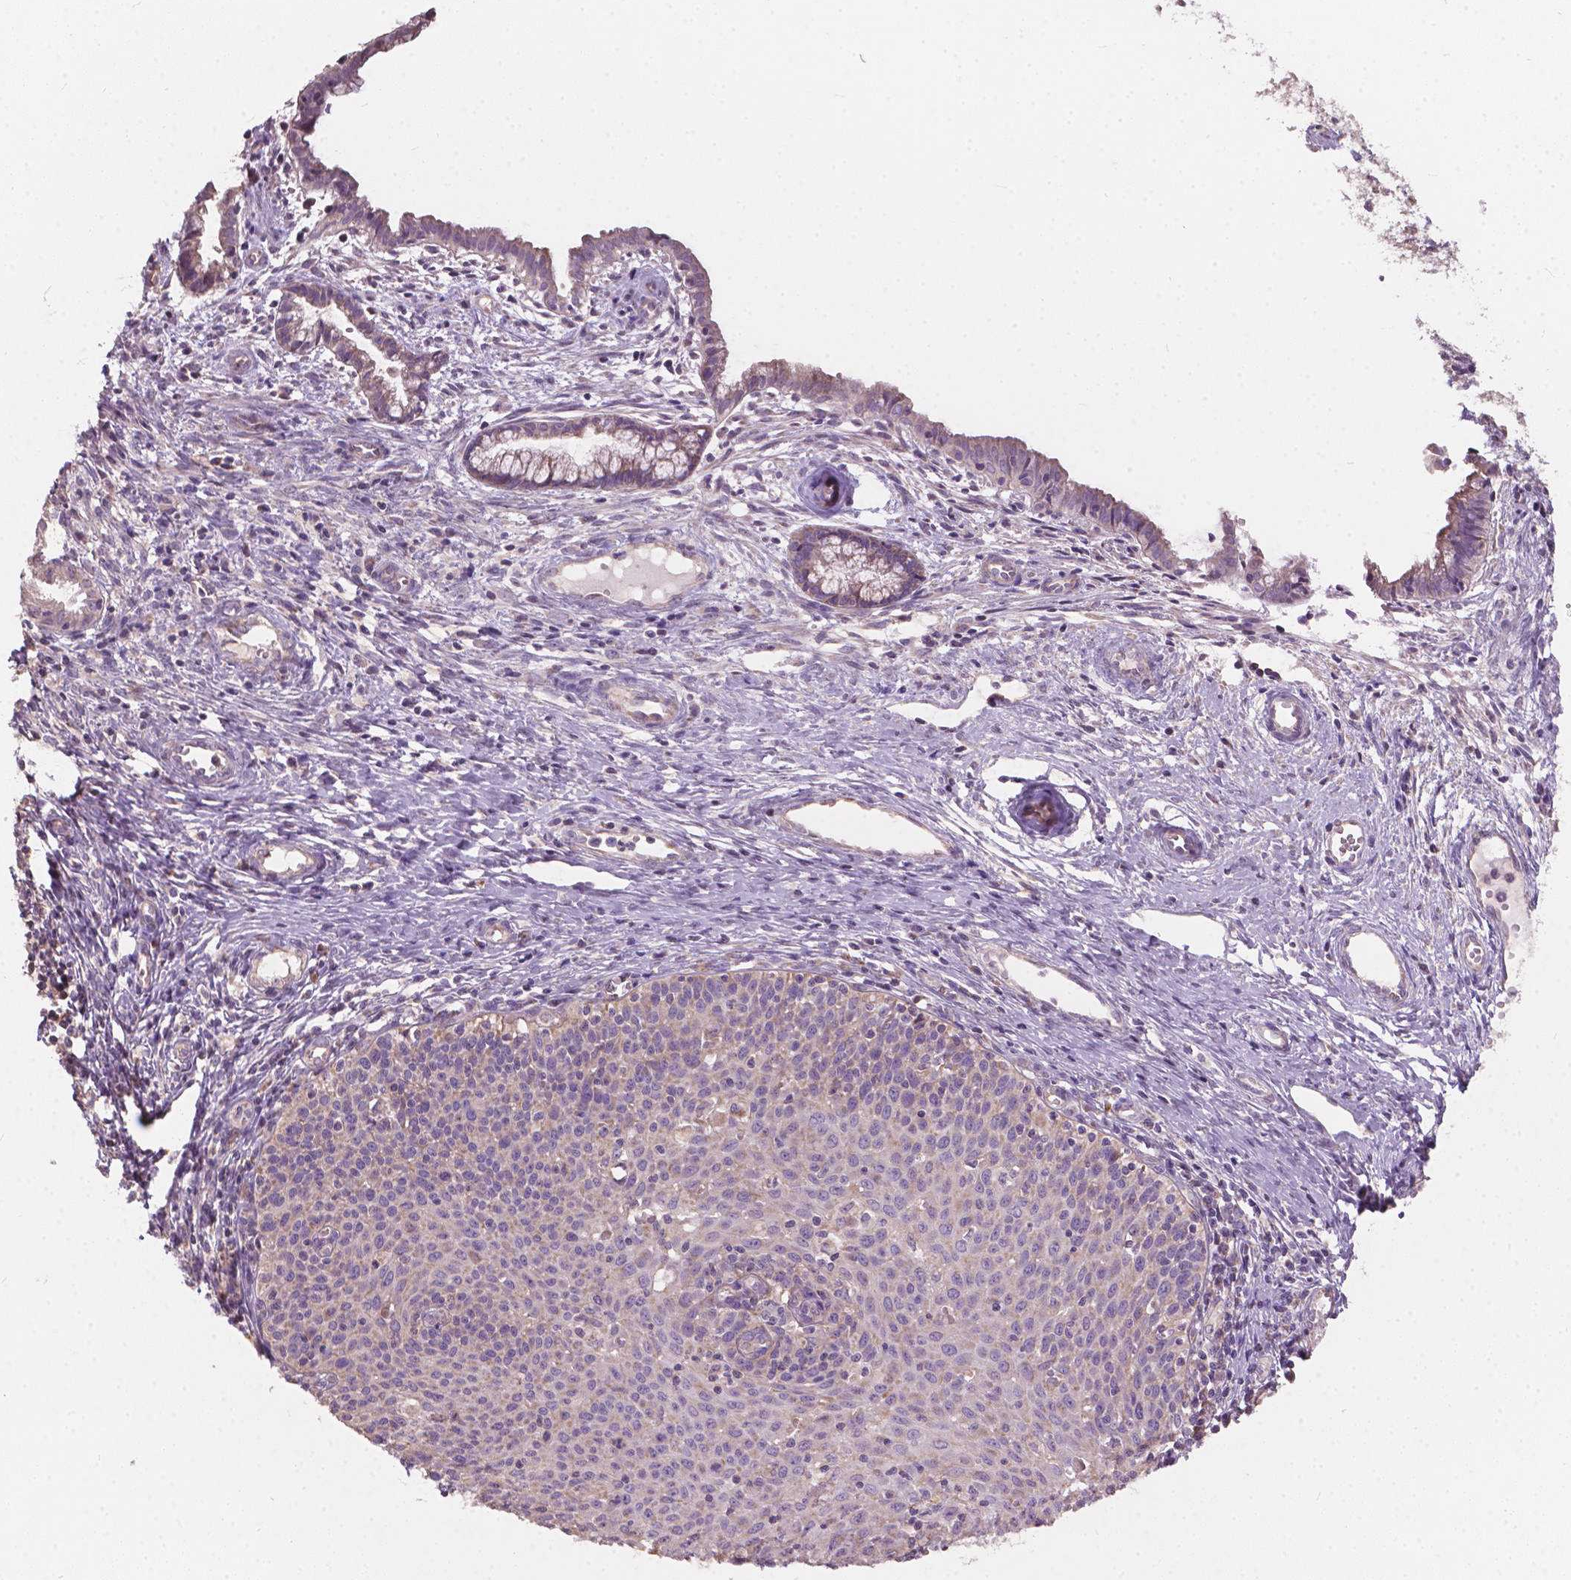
{"staining": {"intensity": "negative", "quantity": "none", "location": "none"}, "tissue": "cervical cancer", "cell_type": "Tumor cells", "image_type": "cancer", "snomed": [{"axis": "morphology", "description": "Squamous cell carcinoma, NOS"}, {"axis": "topography", "description": "Cervix"}], "caption": "Squamous cell carcinoma (cervical) was stained to show a protein in brown. There is no significant expression in tumor cells.", "gene": "NDUFA10", "patient": {"sex": "female", "age": 38}}